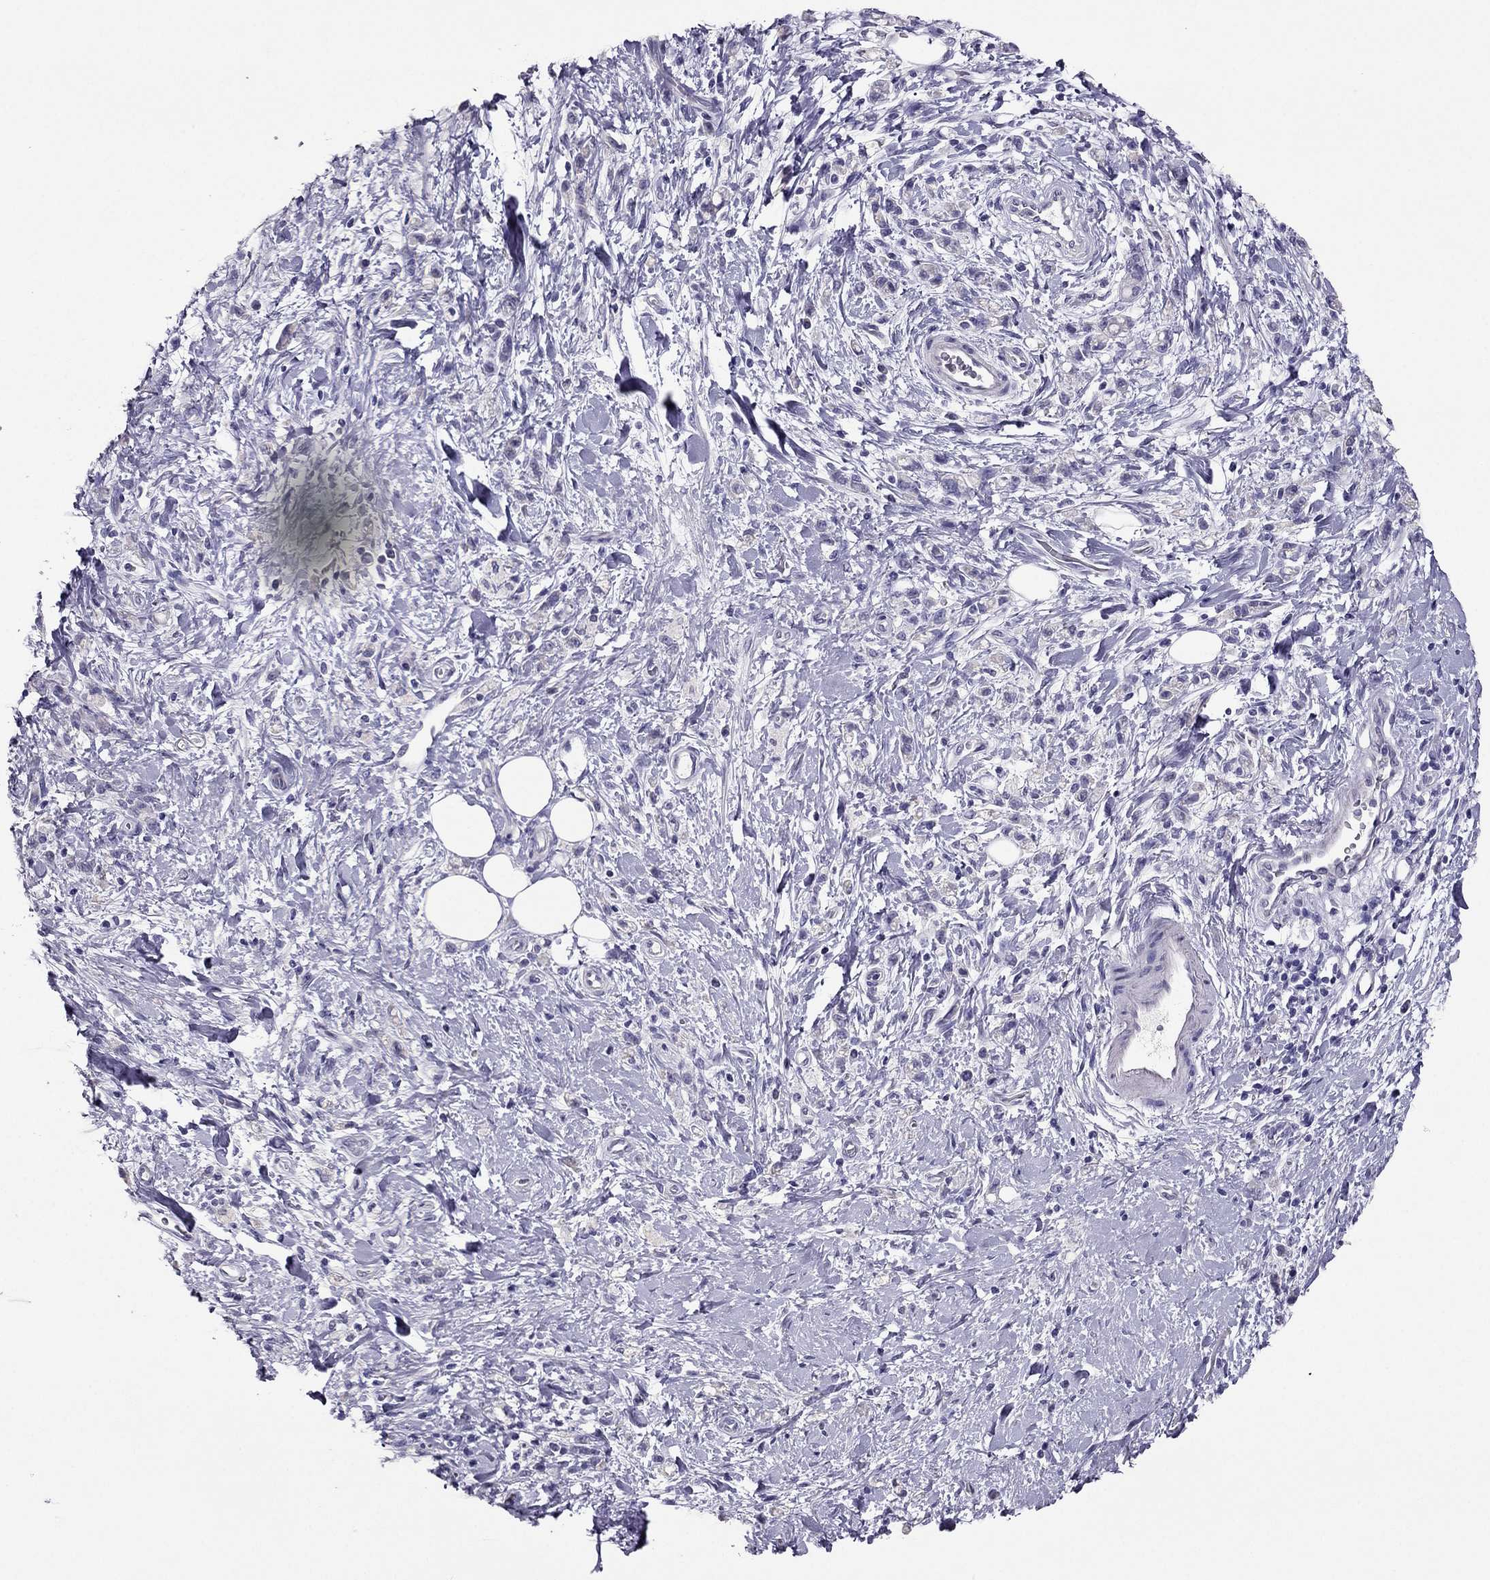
{"staining": {"intensity": "negative", "quantity": "none", "location": "none"}, "tissue": "stomach cancer", "cell_type": "Tumor cells", "image_type": "cancer", "snomed": [{"axis": "morphology", "description": "Adenocarcinoma, NOS"}, {"axis": "topography", "description": "Stomach"}], "caption": "A micrograph of human adenocarcinoma (stomach) is negative for staining in tumor cells.", "gene": "RHO", "patient": {"sex": "male", "age": 77}}